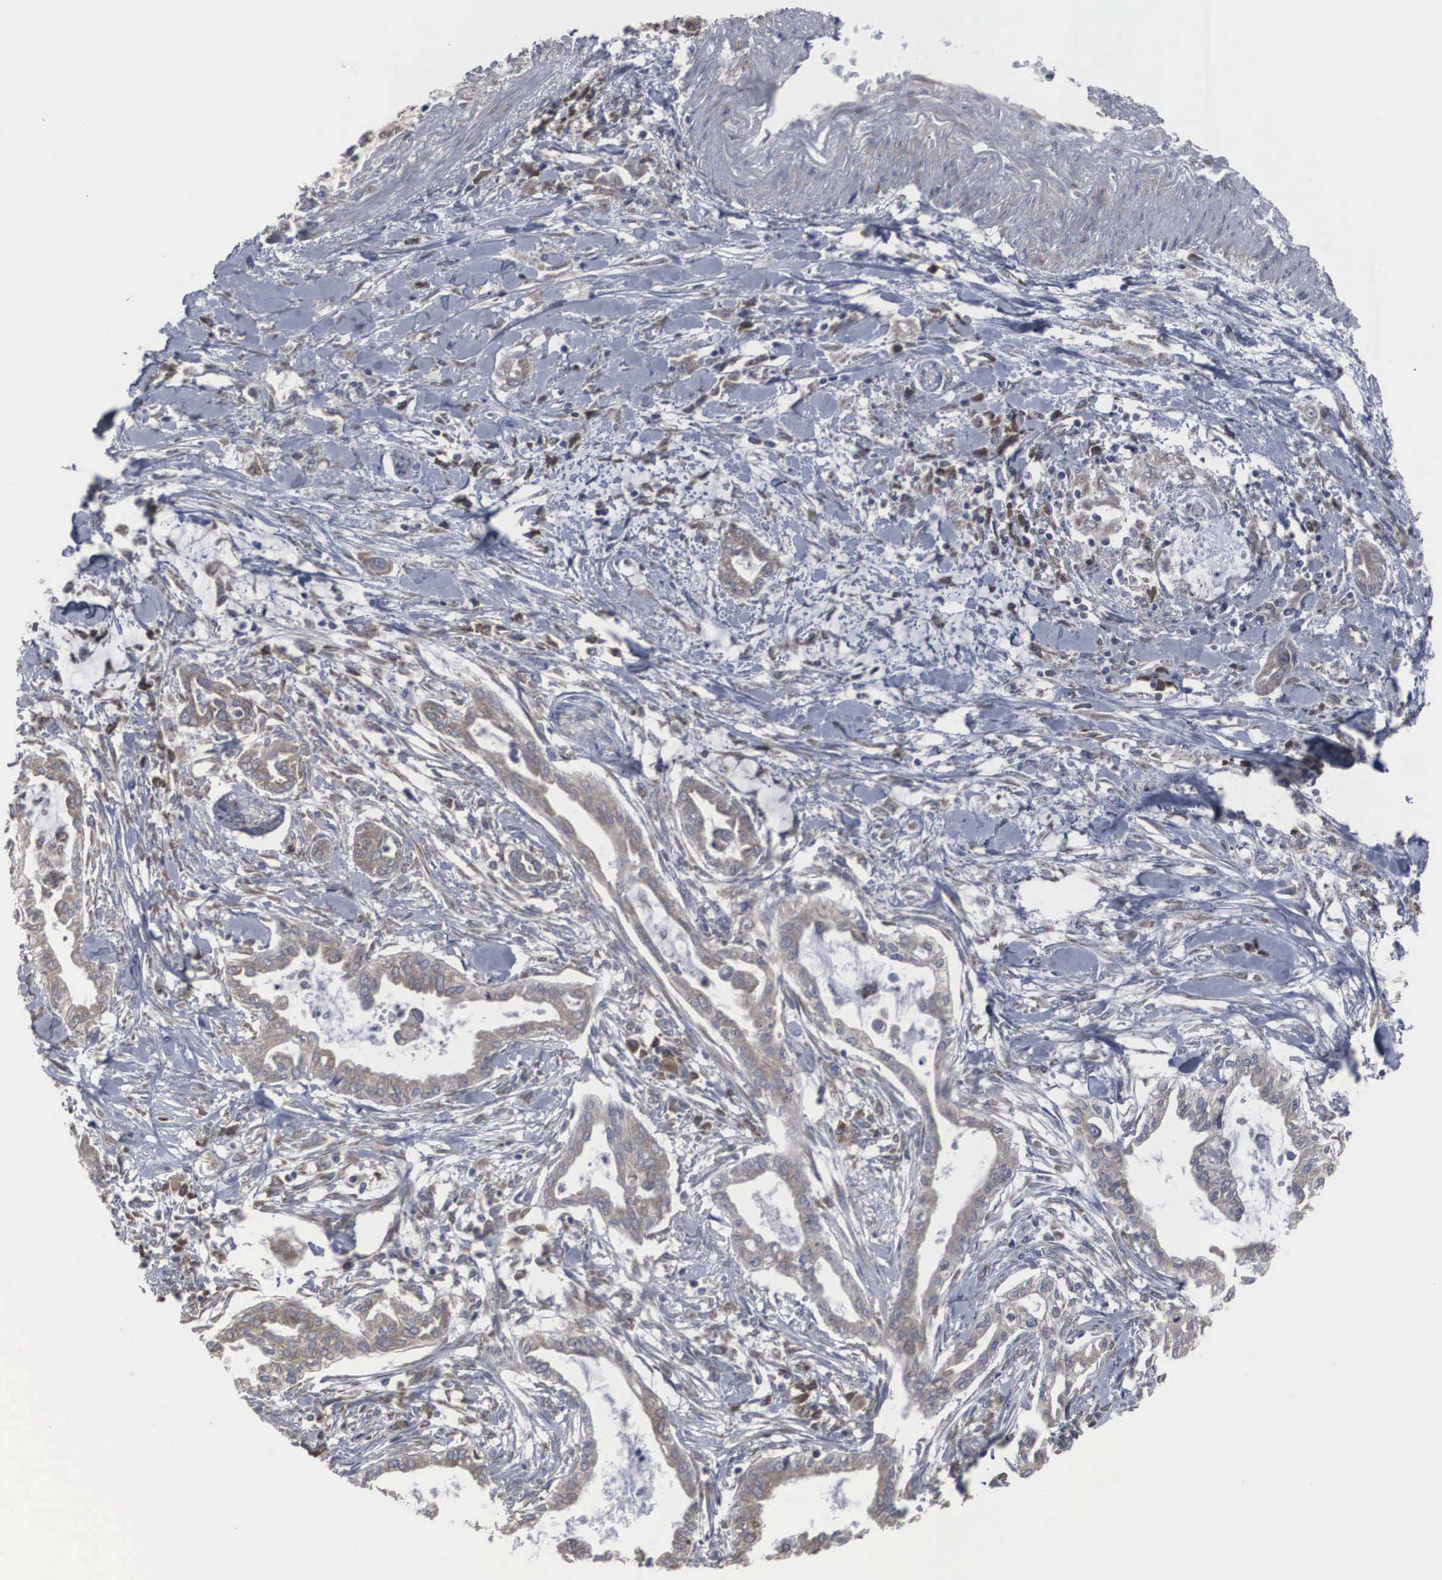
{"staining": {"intensity": "moderate", "quantity": "25%-75%", "location": "cytoplasmic/membranous"}, "tissue": "pancreatic cancer", "cell_type": "Tumor cells", "image_type": "cancer", "snomed": [{"axis": "morphology", "description": "Adenocarcinoma, NOS"}, {"axis": "topography", "description": "Pancreas"}], "caption": "This is a histology image of IHC staining of pancreatic cancer (adenocarcinoma), which shows moderate expression in the cytoplasmic/membranous of tumor cells.", "gene": "MIA2", "patient": {"sex": "female", "age": 64}}